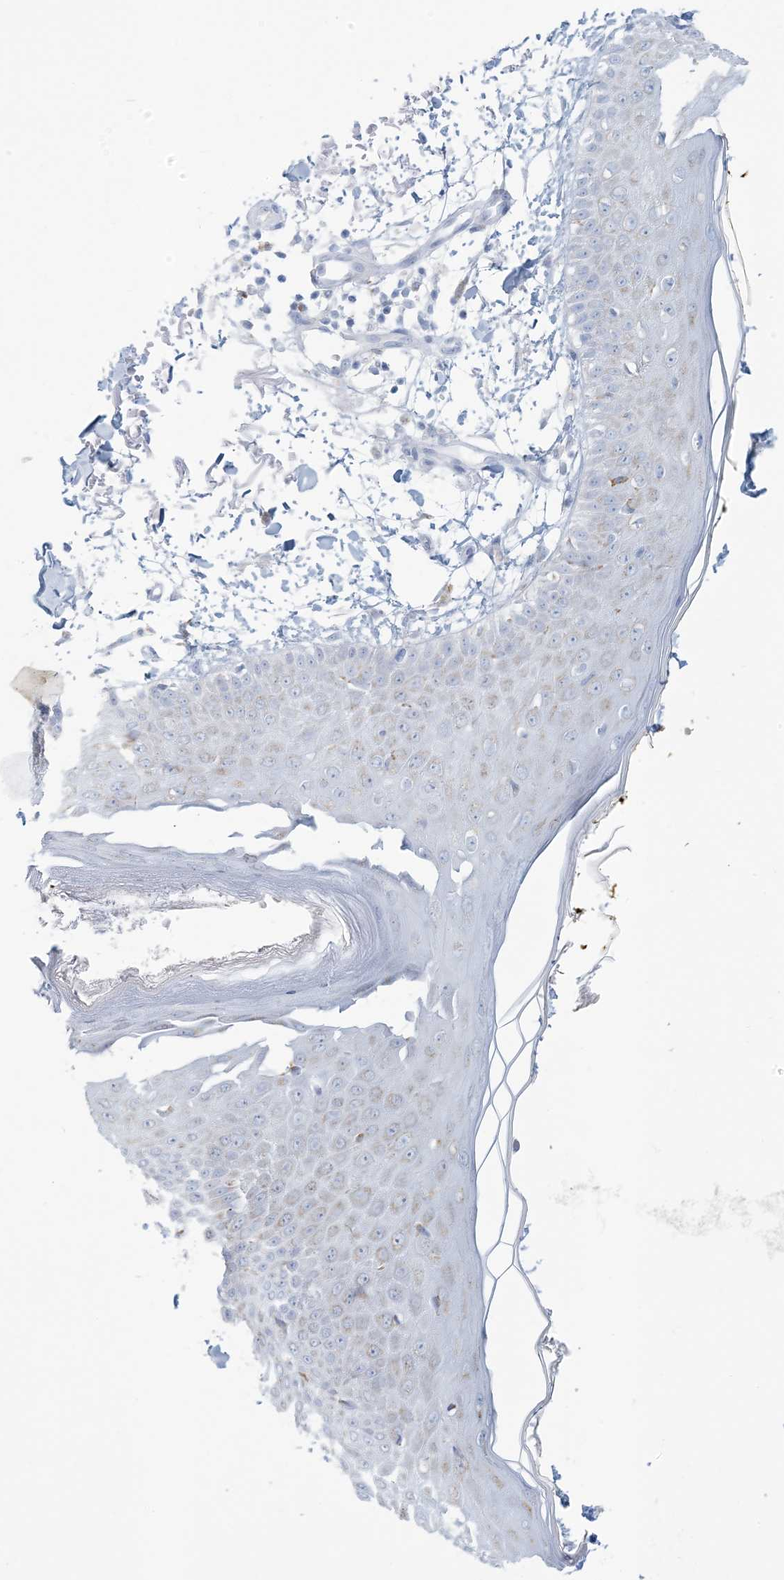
{"staining": {"intensity": "negative", "quantity": "none", "location": "none"}, "tissue": "skin", "cell_type": "Fibroblasts", "image_type": "normal", "snomed": [{"axis": "morphology", "description": "Normal tissue, NOS"}, {"axis": "morphology", "description": "Squamous cell carcinoma, NOS"}, {"axis": "topography", "description": "Skin"}, {"axis": "topography", "description": "Peripheral nerve tissue"}], "caption": "This is an immunohistochemistry (IHC) image of unremarkable skin. There is no expression in fibroblasts.", "gene": "ZDHHC4", "patient": {"sex": "male", "age": 83}}